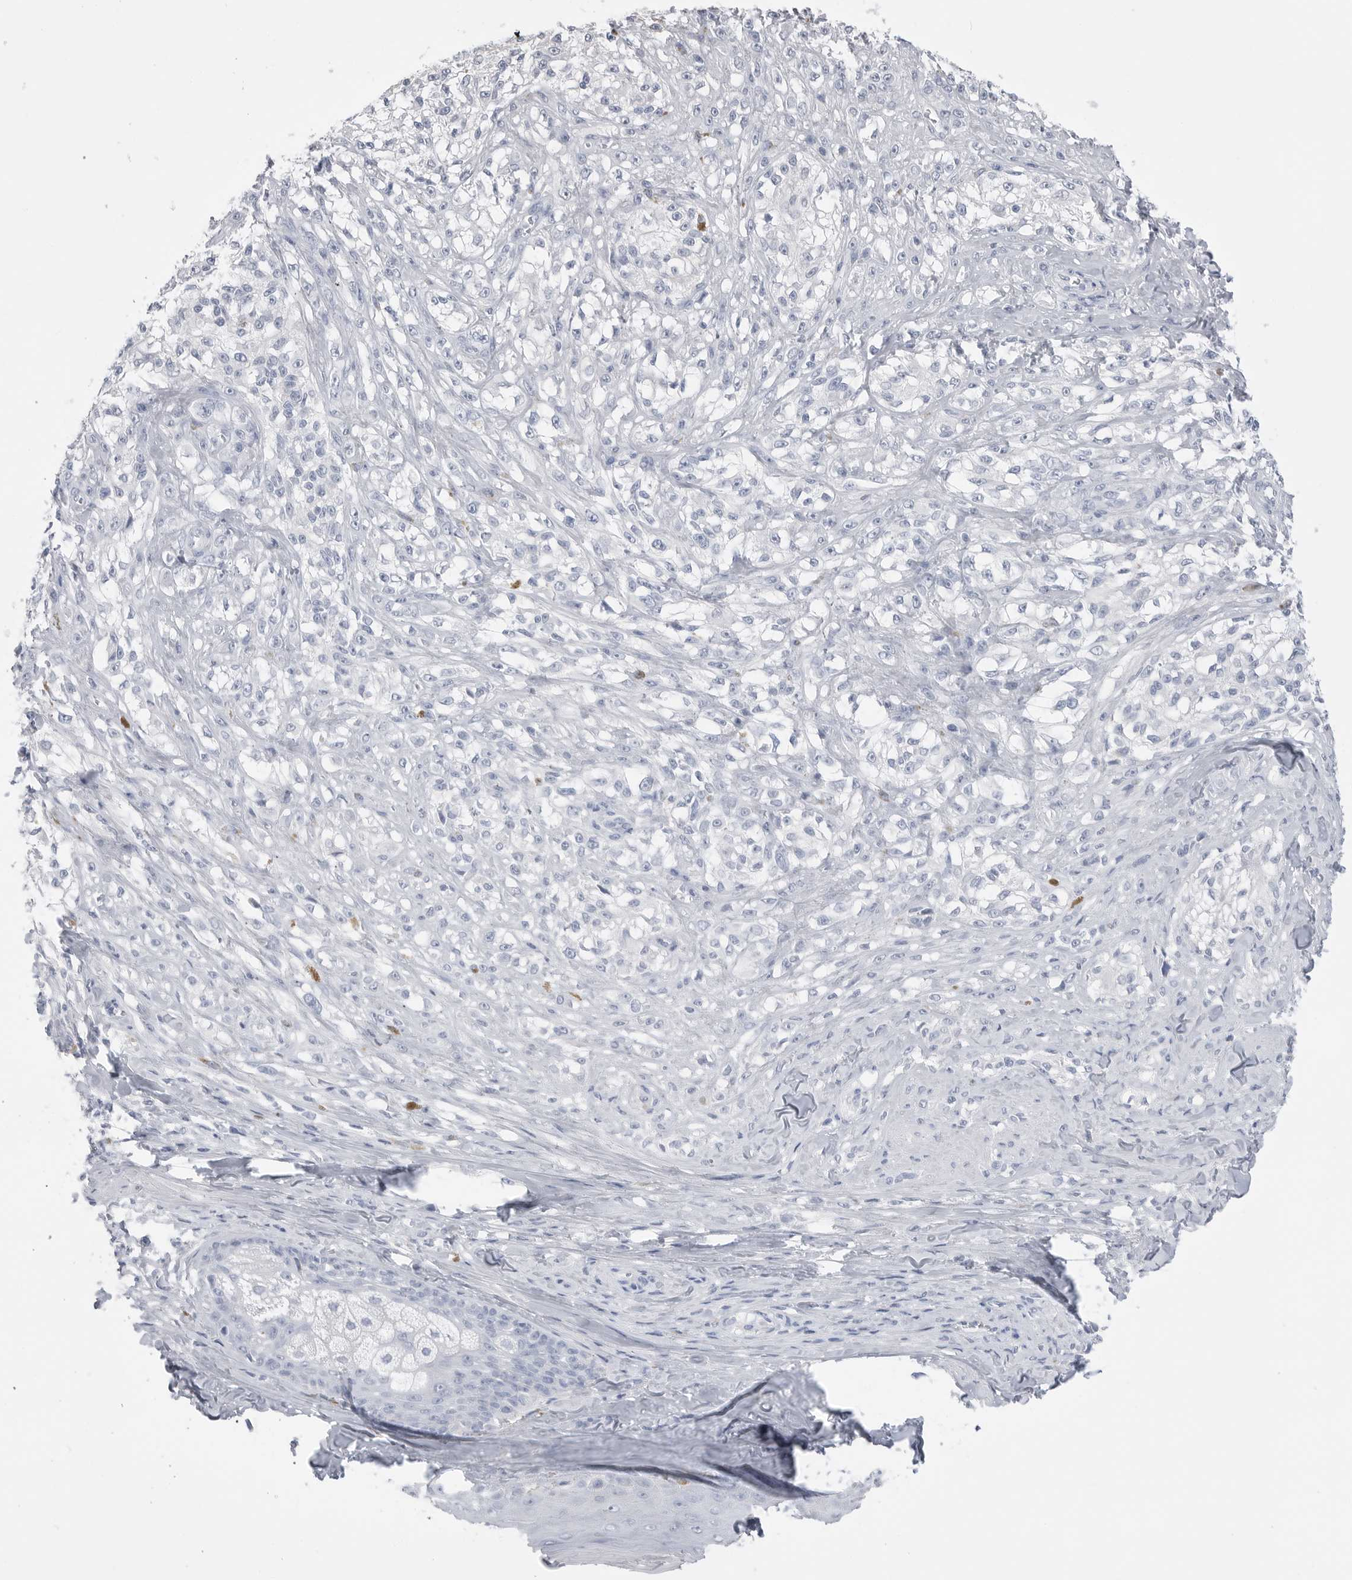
{"staining": {"intensity": "negative", "quantity": "none", "location": "none"}, "tissue": "melanoma", "cell_type": "Tumor cells", "image_type": "cancer", "snomed": [{"axis": "morphology", "description": "Malignant melanoma, NOS"}, {"axis": "topography", "description": "Skin of head"}], "caption": "Immunohistochemistry (IHC) of melanoma displays no staining in tumor cells.", "gene": "ABHD12", "patient": {"sex": "male", "age": 83}}